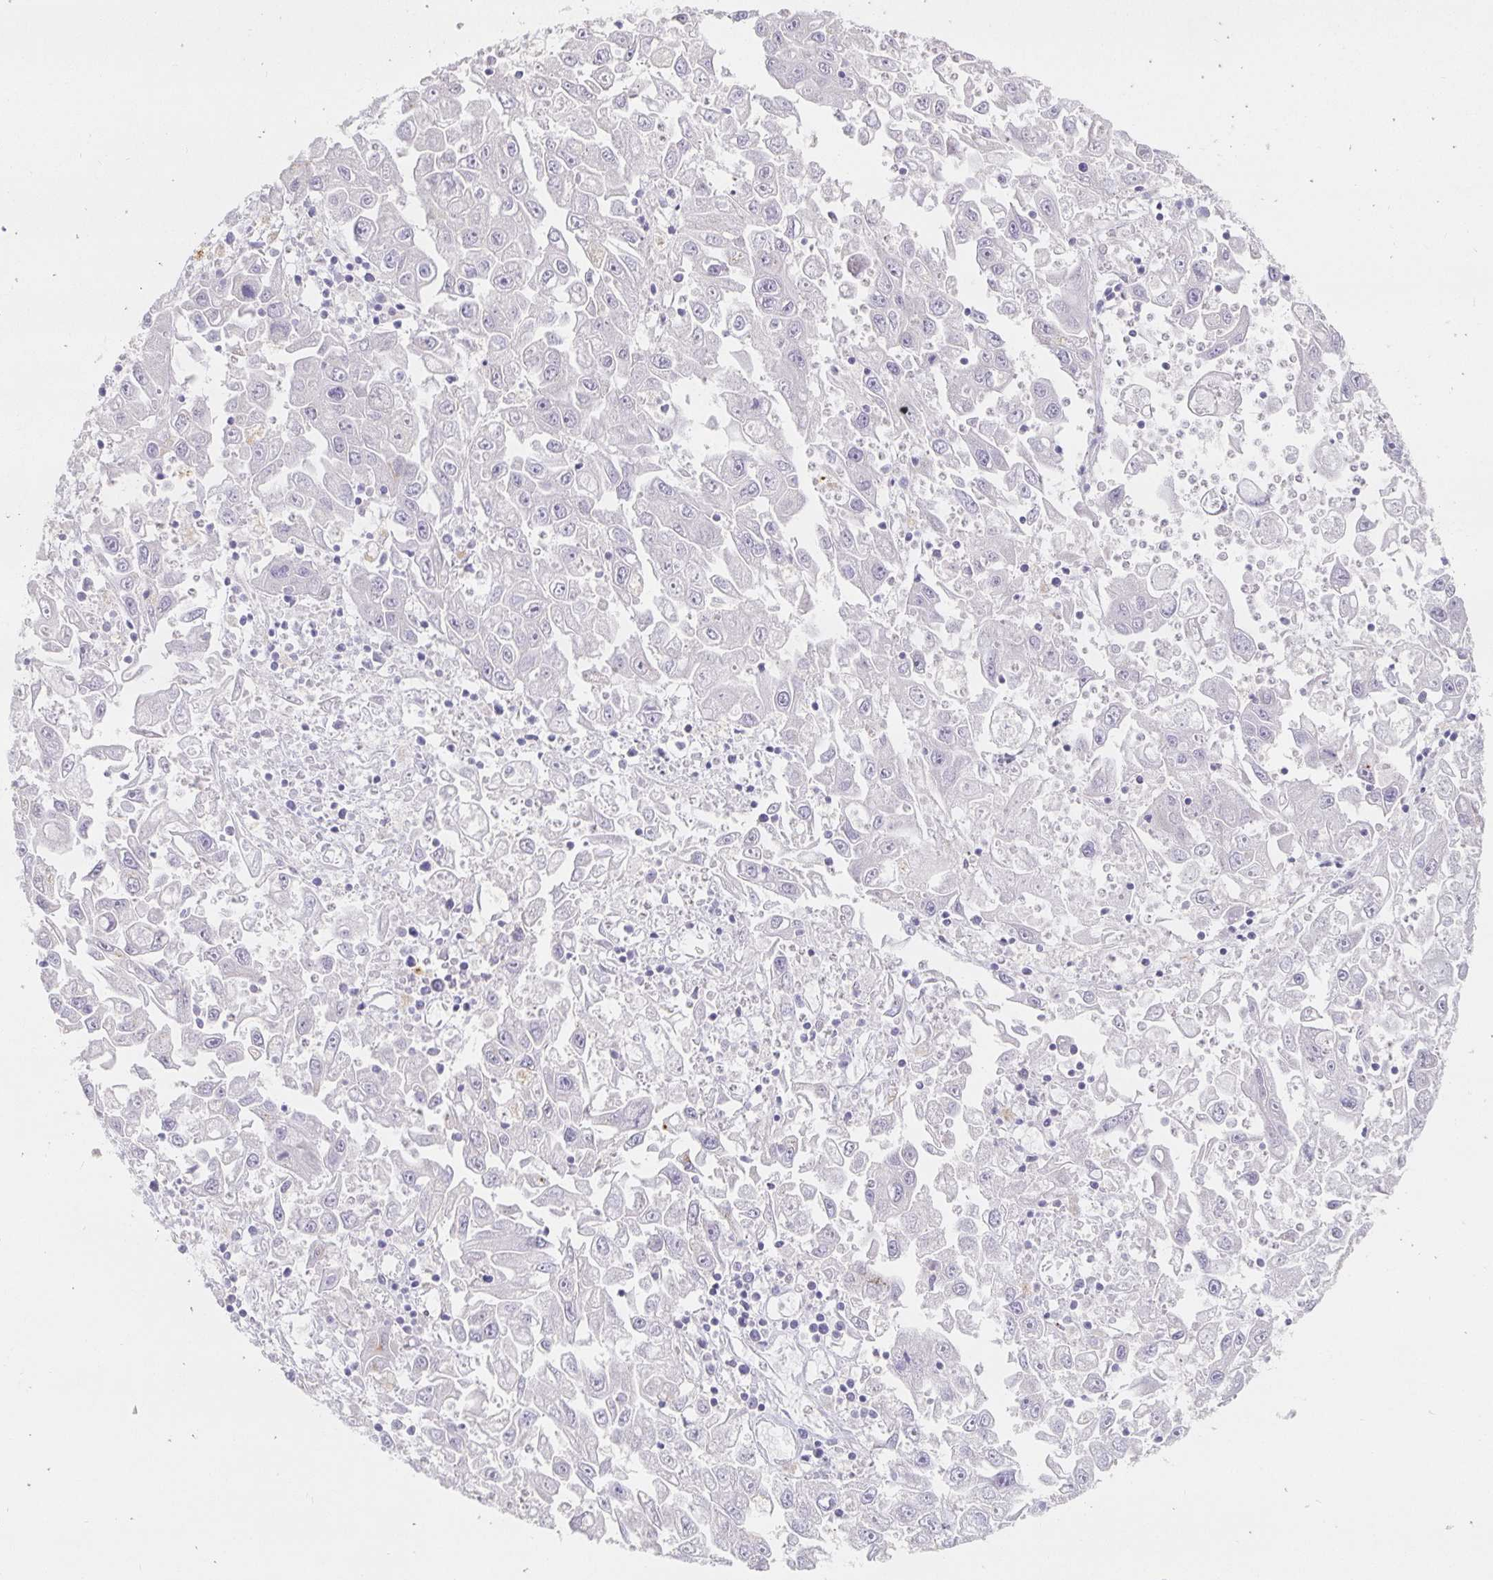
{"staining": {"intensity": "negative", "quantity": "none", "location": "none"}, "tissue": "endometrial cancer", "cell_type": "Tumor cells", "image_type": "cancer", "snomed": [{"axis": "morphology", "description": "Adenocarcinoma, NOS"}, {"axis": "topography", "description": "Uterus"}], "caption": "Tumor cells are negative for brown protein staining in endometrial cancer.", "gene": "PDX1", "patient": {"sex": "female", "age": 62}}